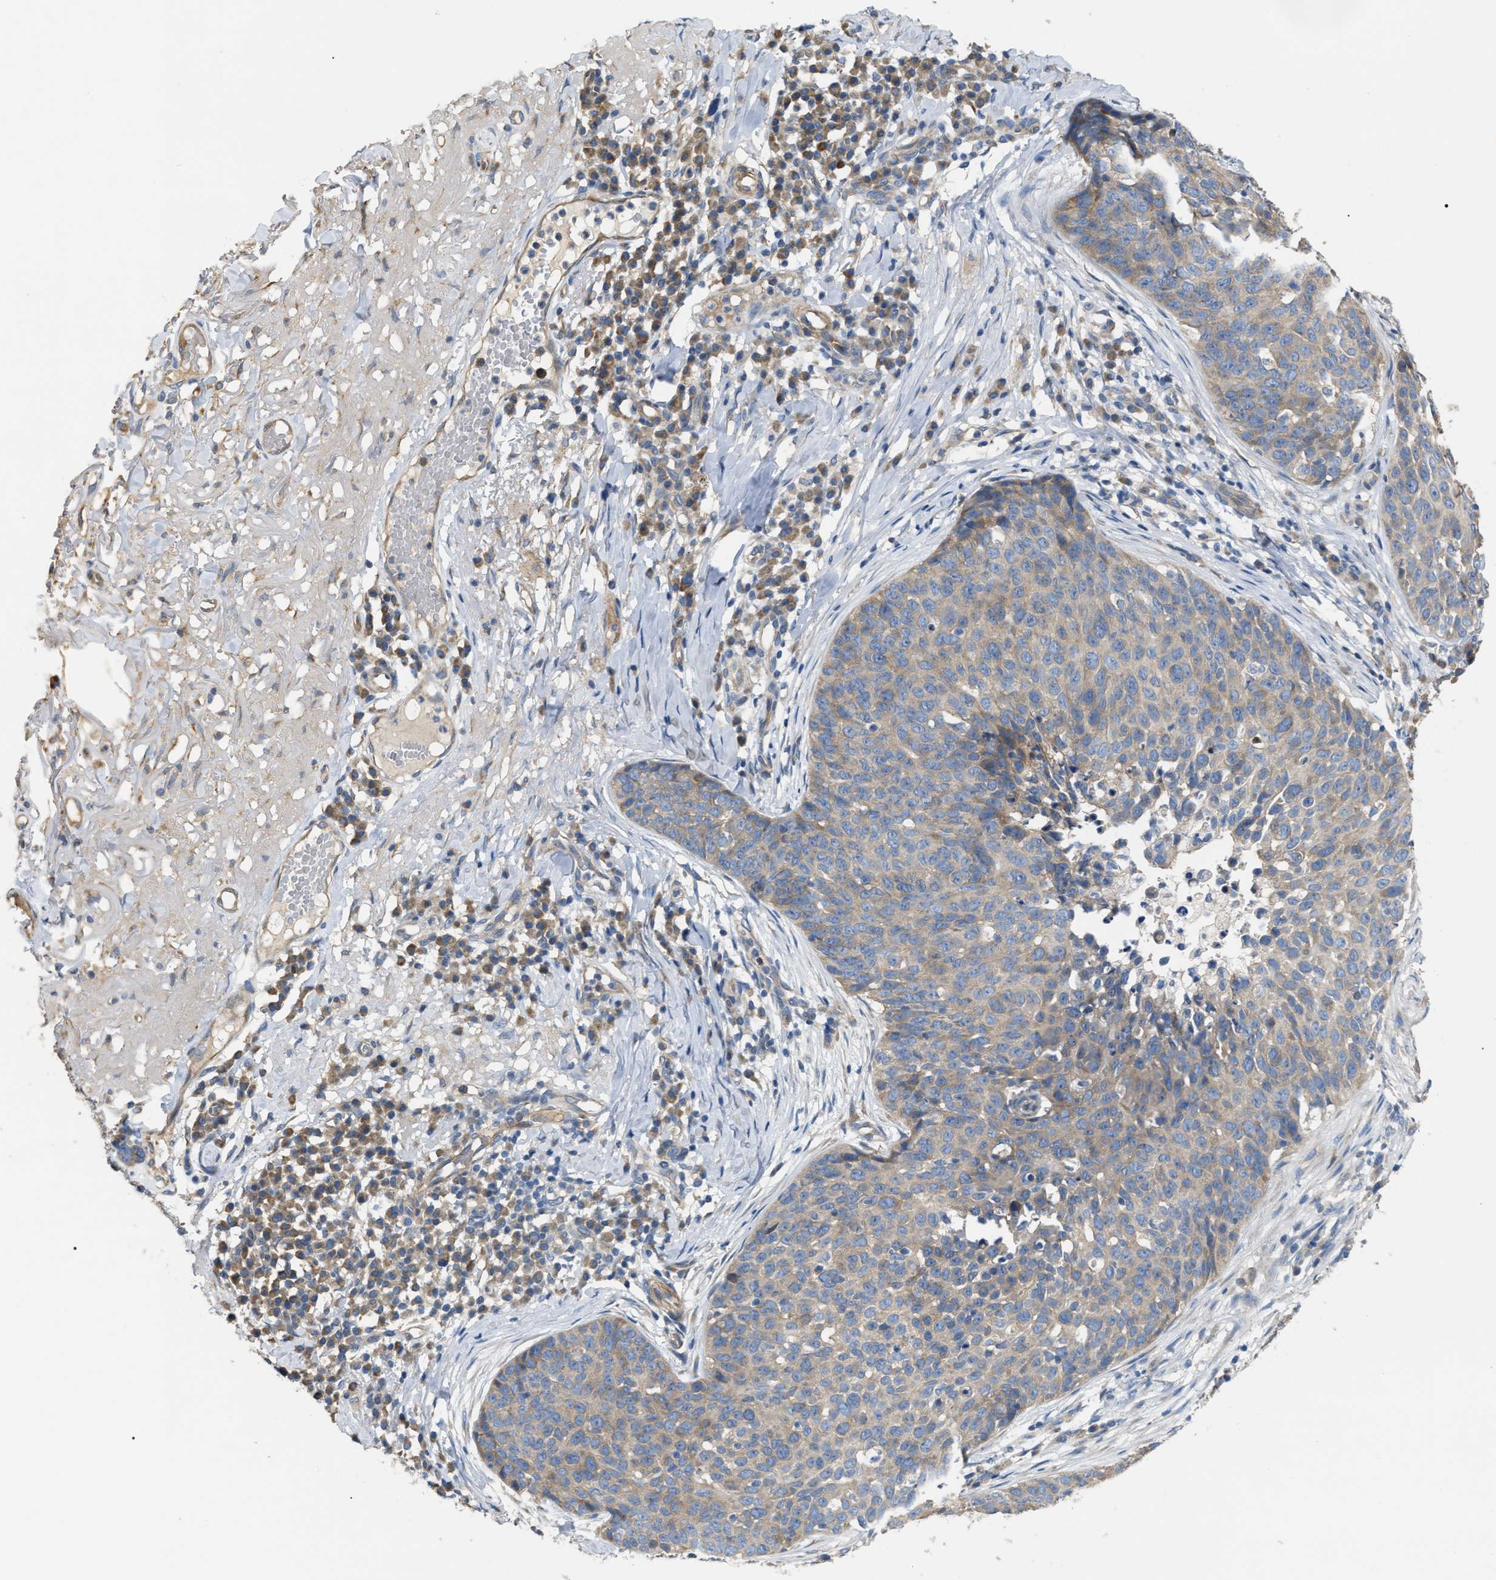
{"staining": {"intensity": "weak", "quantity": ">75%", "location": "cytoplasmic/membranous"}, "tissue": "skin cancer", "cell_type": "Tumor cells", "image_type": "cancer", "snomed": [{"axis": "morphology", "description": "Squamous cell carcinoma in situ, NOS"}, {"axis": "morphology", "description": "Squamous cell carcinoma, NOS"}, {"axis": "topography", "description": "Skin"}], "caption": "A high-resolution image shows immunohistochemistry (IHC) staining of squamous cell carcinoma in situ (skin), which reveals weak cytoplasmic/membranous staining in about >75% of tumor cells.", "gene": "DHX58", "patient": {"sex": "male", "age": 93}}